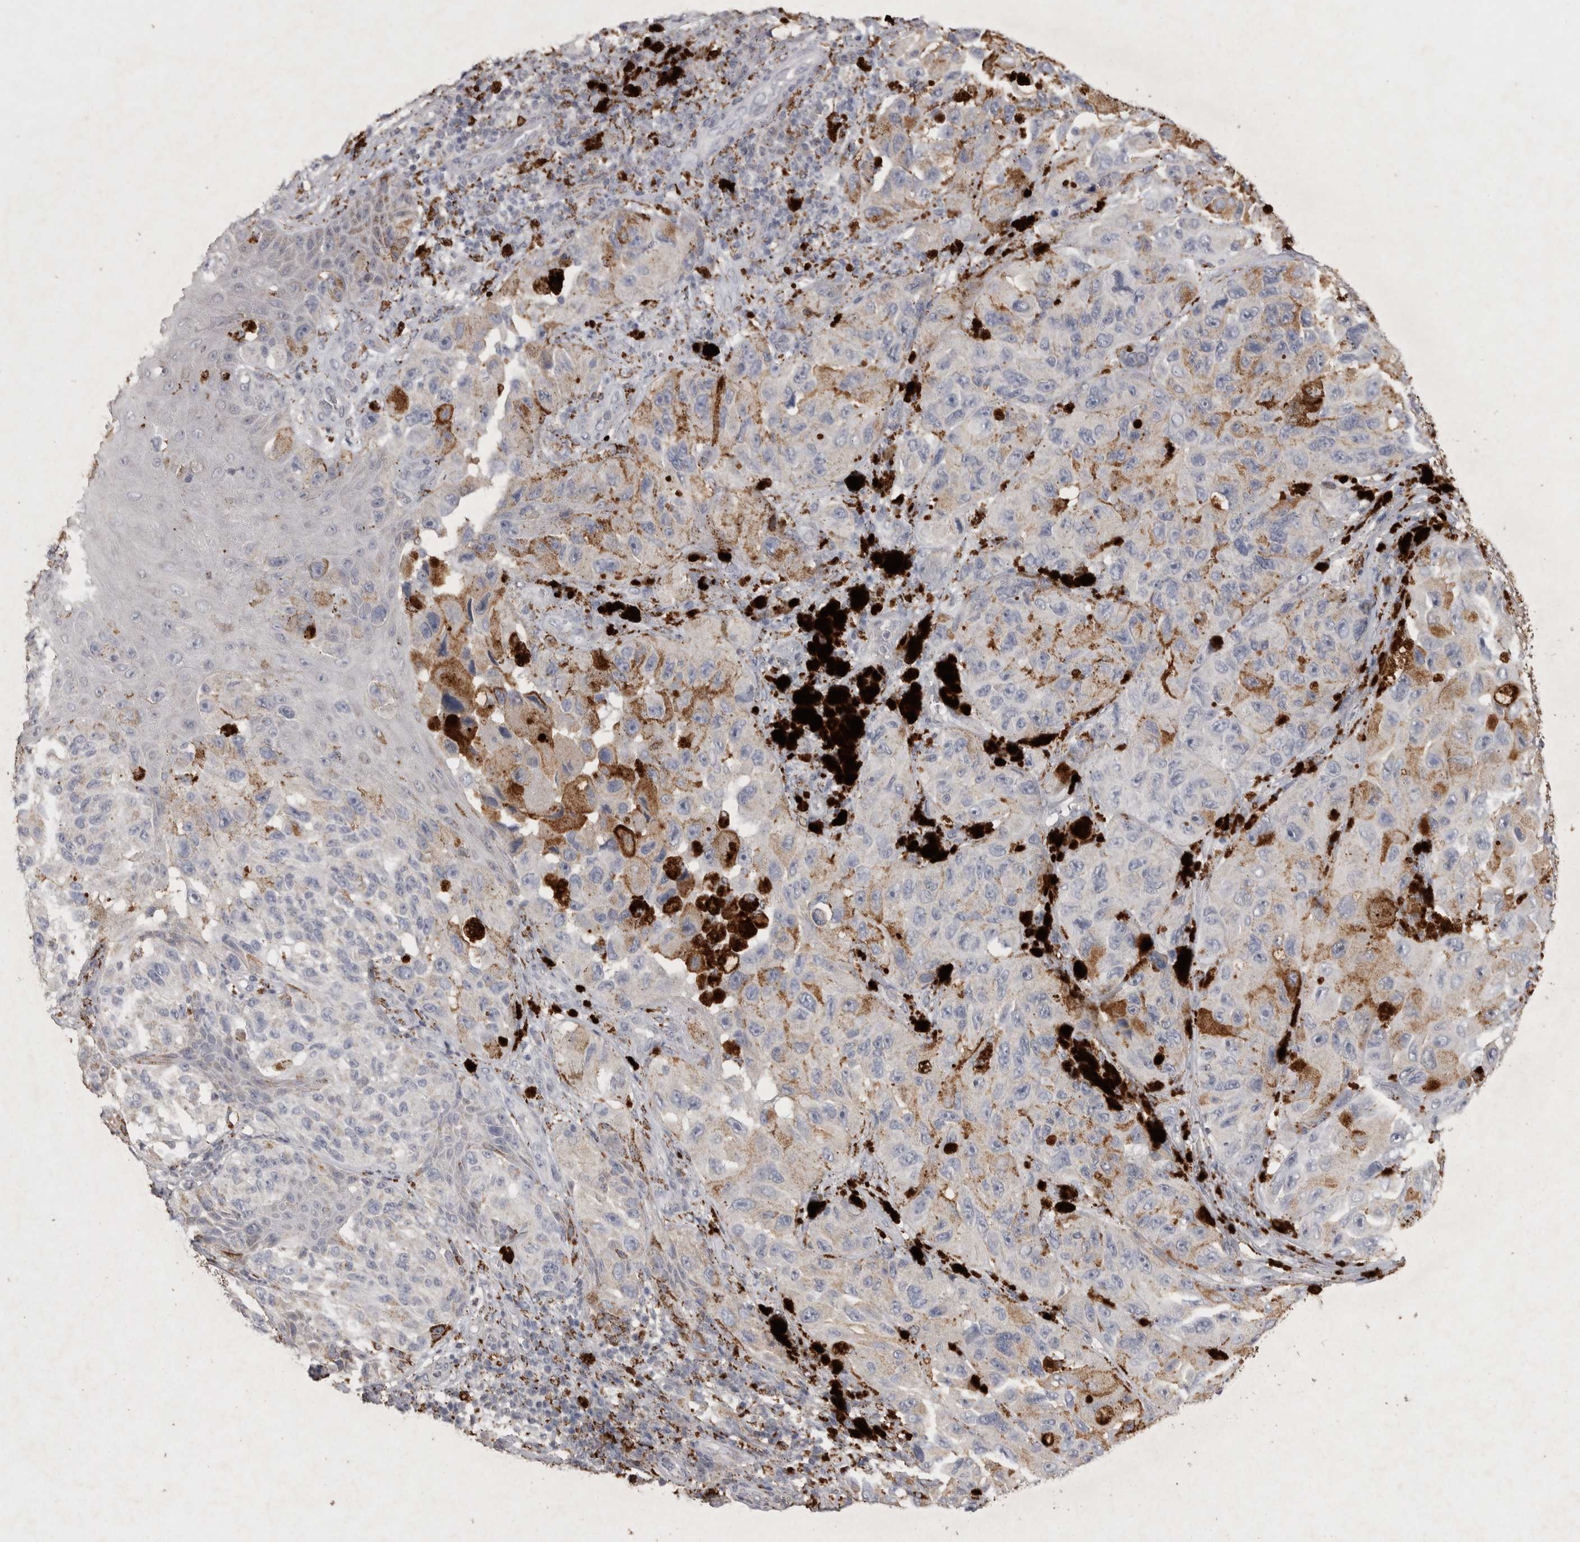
{"staining": {"intensity": "negative", "quantity": "none", "location": "none"}, "tissue": "melanoma", "cell_type": "Tumor cells", "image_type": "cancer", "snomed": [{"axis": "morphology", "description": "Malignant melanoma, NOS"}, {"axis": "topography", "description": "Skin"}], "caption": "Immunohistochemical staining of human melanoma displays no significant expression in tumor cells.", "gene": "DKK3", "patient": {"sex": "female", "age": 73}}